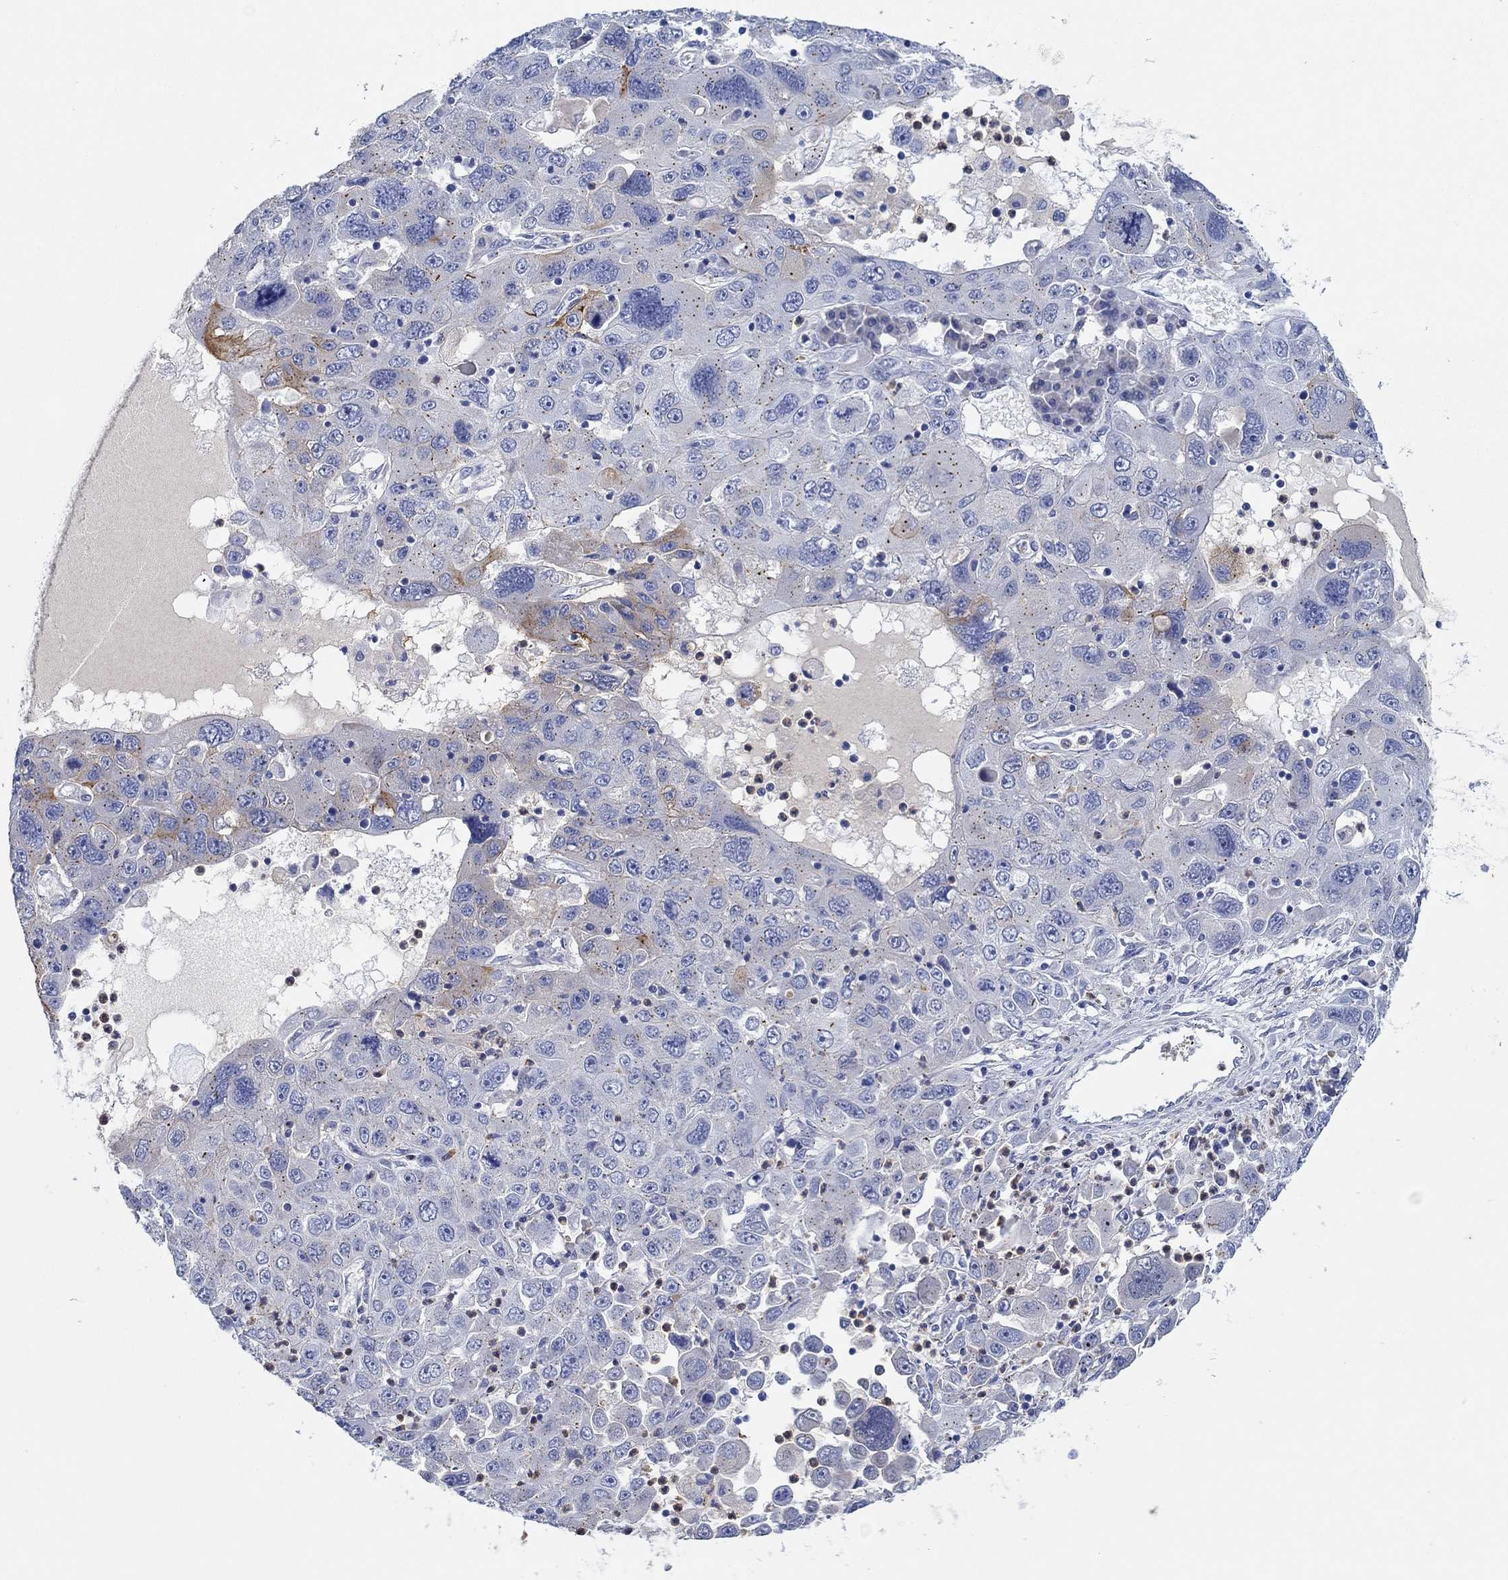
{"staining": {"intensity": "moderate", "quantity": "<25%", "location": "cytoplasmic/membranous"}, "tissue": "stomach cancer", "cell_type": "Tumor cells", "image_type": "cancer", "snomed": [{"axis": "morphology", "description": "Adenocarcinoma, NOS"}, {"axis": "topography", "description": "Stomach"}], "caption": "Adenocarcinoma (stomach) tissue exhibits moderate cytoplasmic/membranous positivity in about <25% of tumor cells (brown staining indicates protein expression, while blue staining denotes nuclei).", "gene": "CPM", "patient": {"sex": "male", "age": 56}}